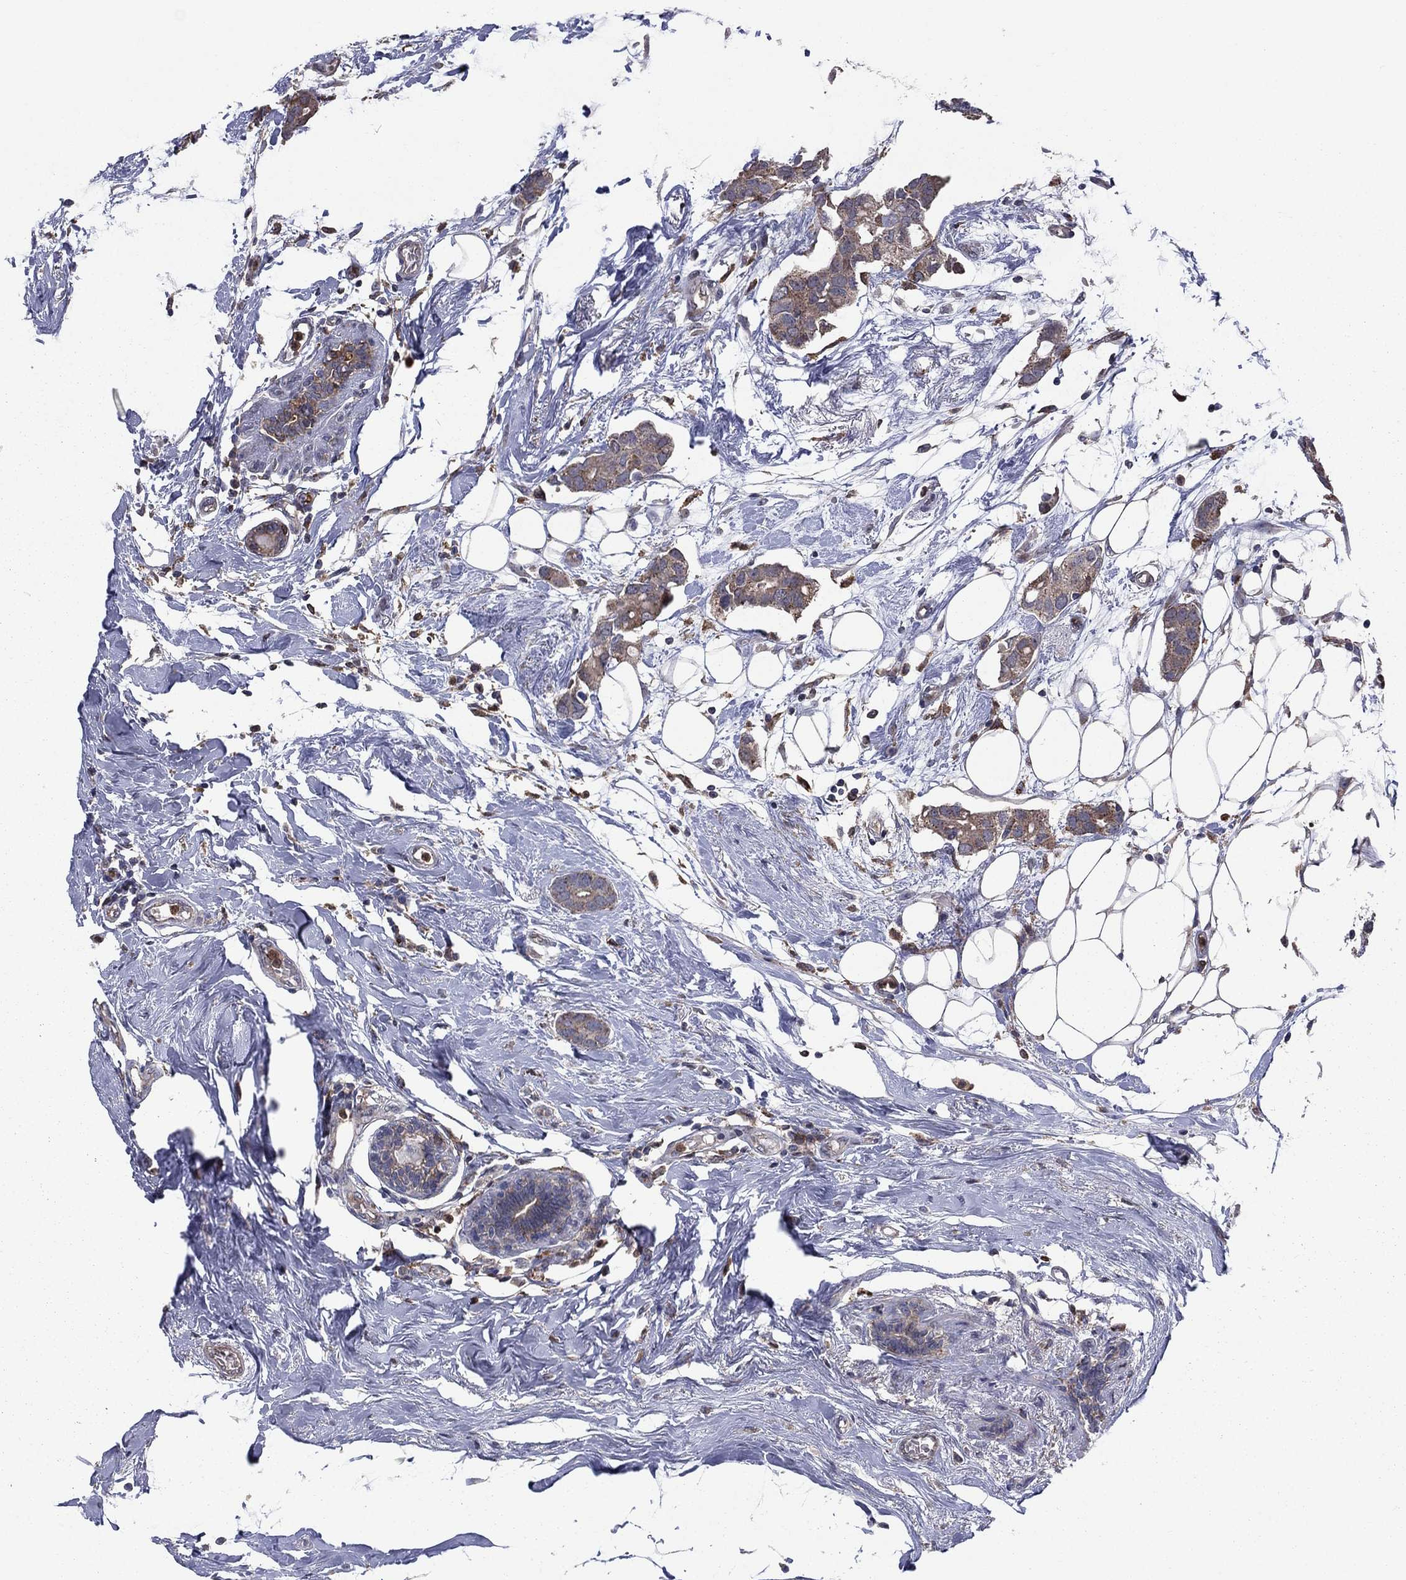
{"staining": {"intensity": "moderate", "quantity": "25%-75%", "location": "cytoplasmic/membranous"}, "tissue": "breast cancer", "cell_type": "Tumor cells", "image_type": "cancer", "snomed": [{"axis": "morphology", "description": "Duct carcinoma"}, {"axis": "topography", "description": "Breast"}], "caption": "Immunohistochemistry (IHC) staining of intraductal carcinoma (breast), which displays medium levels of moderate cytoplasmic/membranous positivity in approximately 25%-75% of tumor cells indicating moderate cytoplasmic/membranous protein expression. The staining was performed using DAB (3,3'-diaminobenzidine) (brown) for protein detection and nuclei were counterstained in hematoxylin (blue).", "gene": "MEA1", "patient": {"sex": "female", "age": 83}}